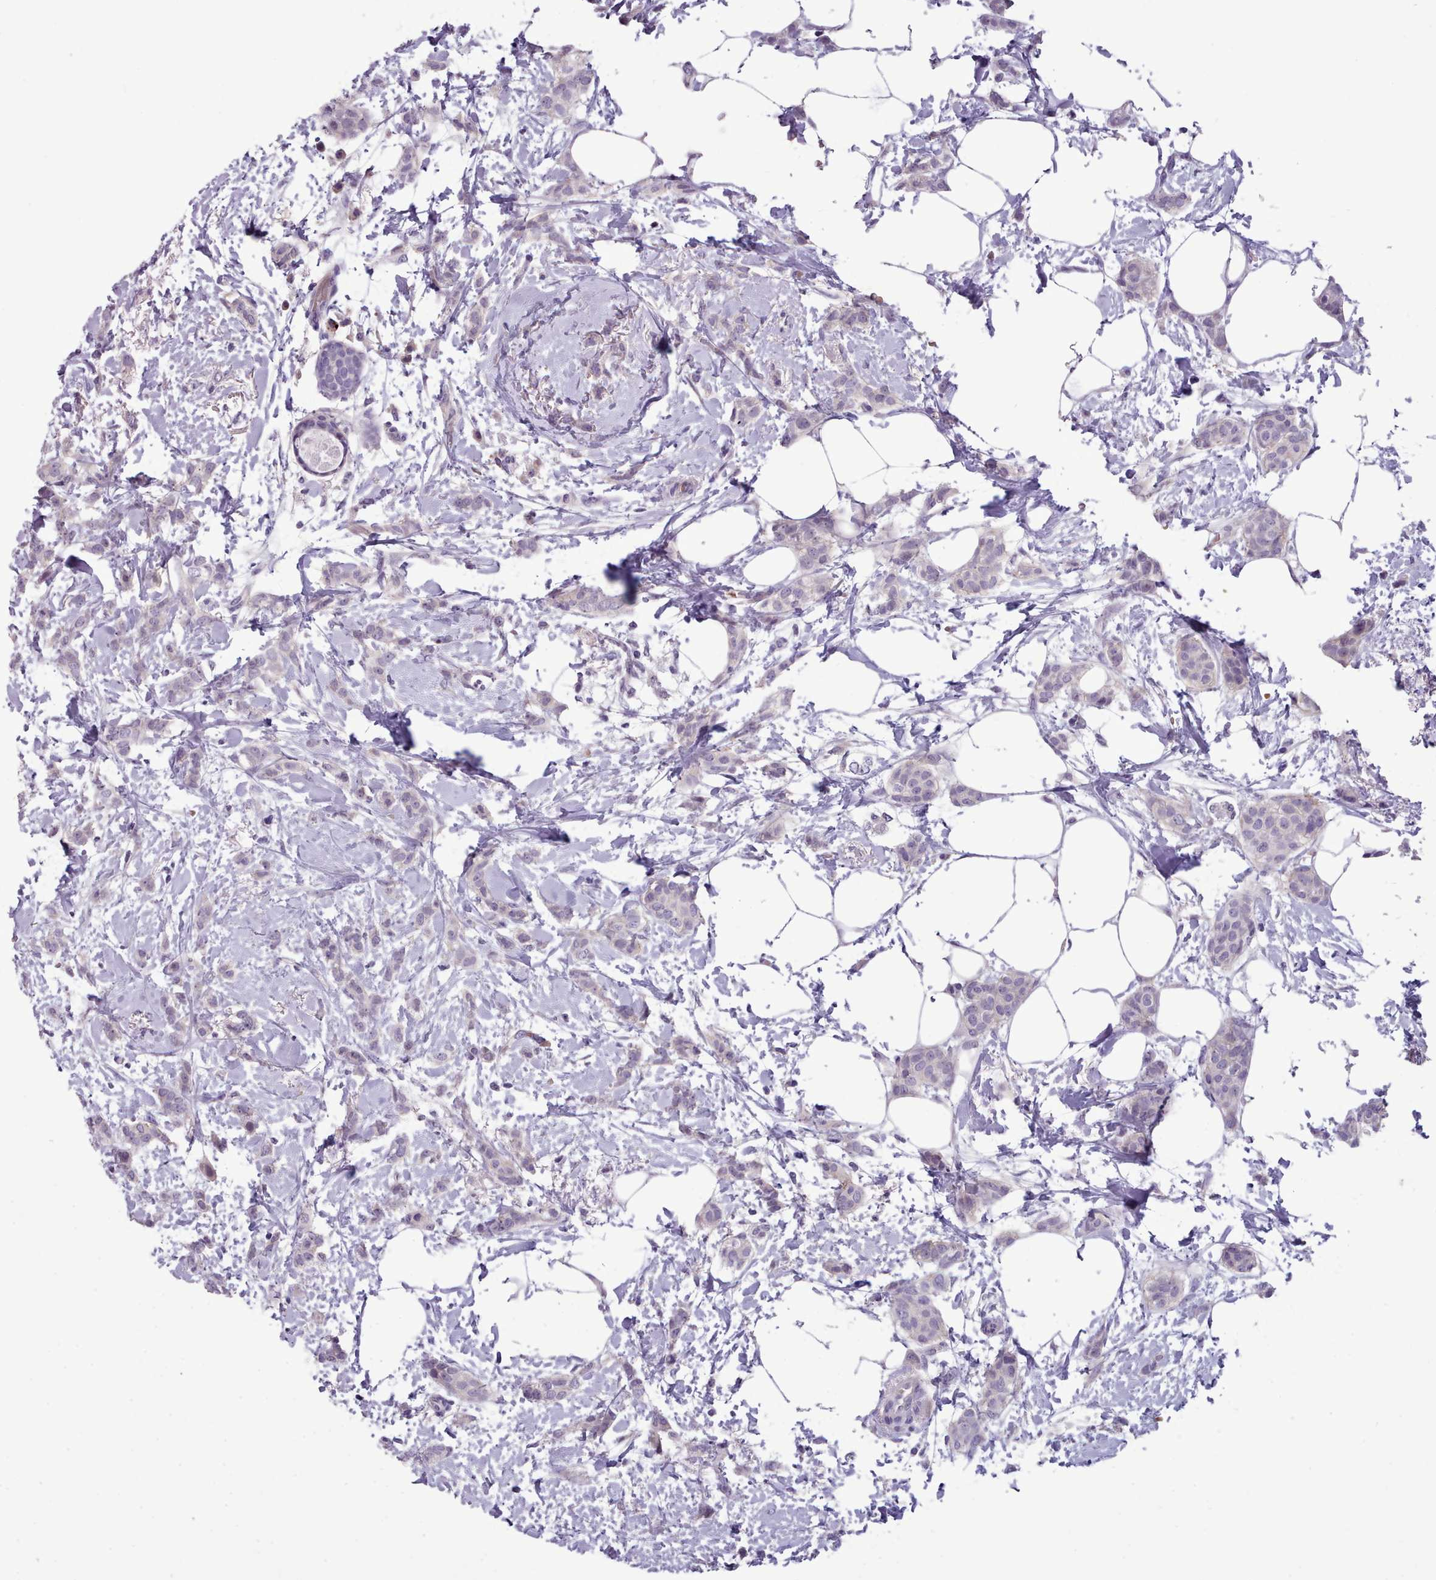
{"staining": {"intensity": "negative", "quantity": "none", "location": "none"}, "tissue": "breast cancer", "cell_type": "Tumor cells", "image_type": "cancer", "snomed": [{"axis": "morphology", "description": "Duct carcinoma"}, {"axis": "topography", "description": "Breast"}], "caption": "An image of breast invasive ductal carcinoma stained for a protein displays no brown staining in tumor cells.", "gene": "KCTD16", "patient": {"sex": "female", "age": 72}}